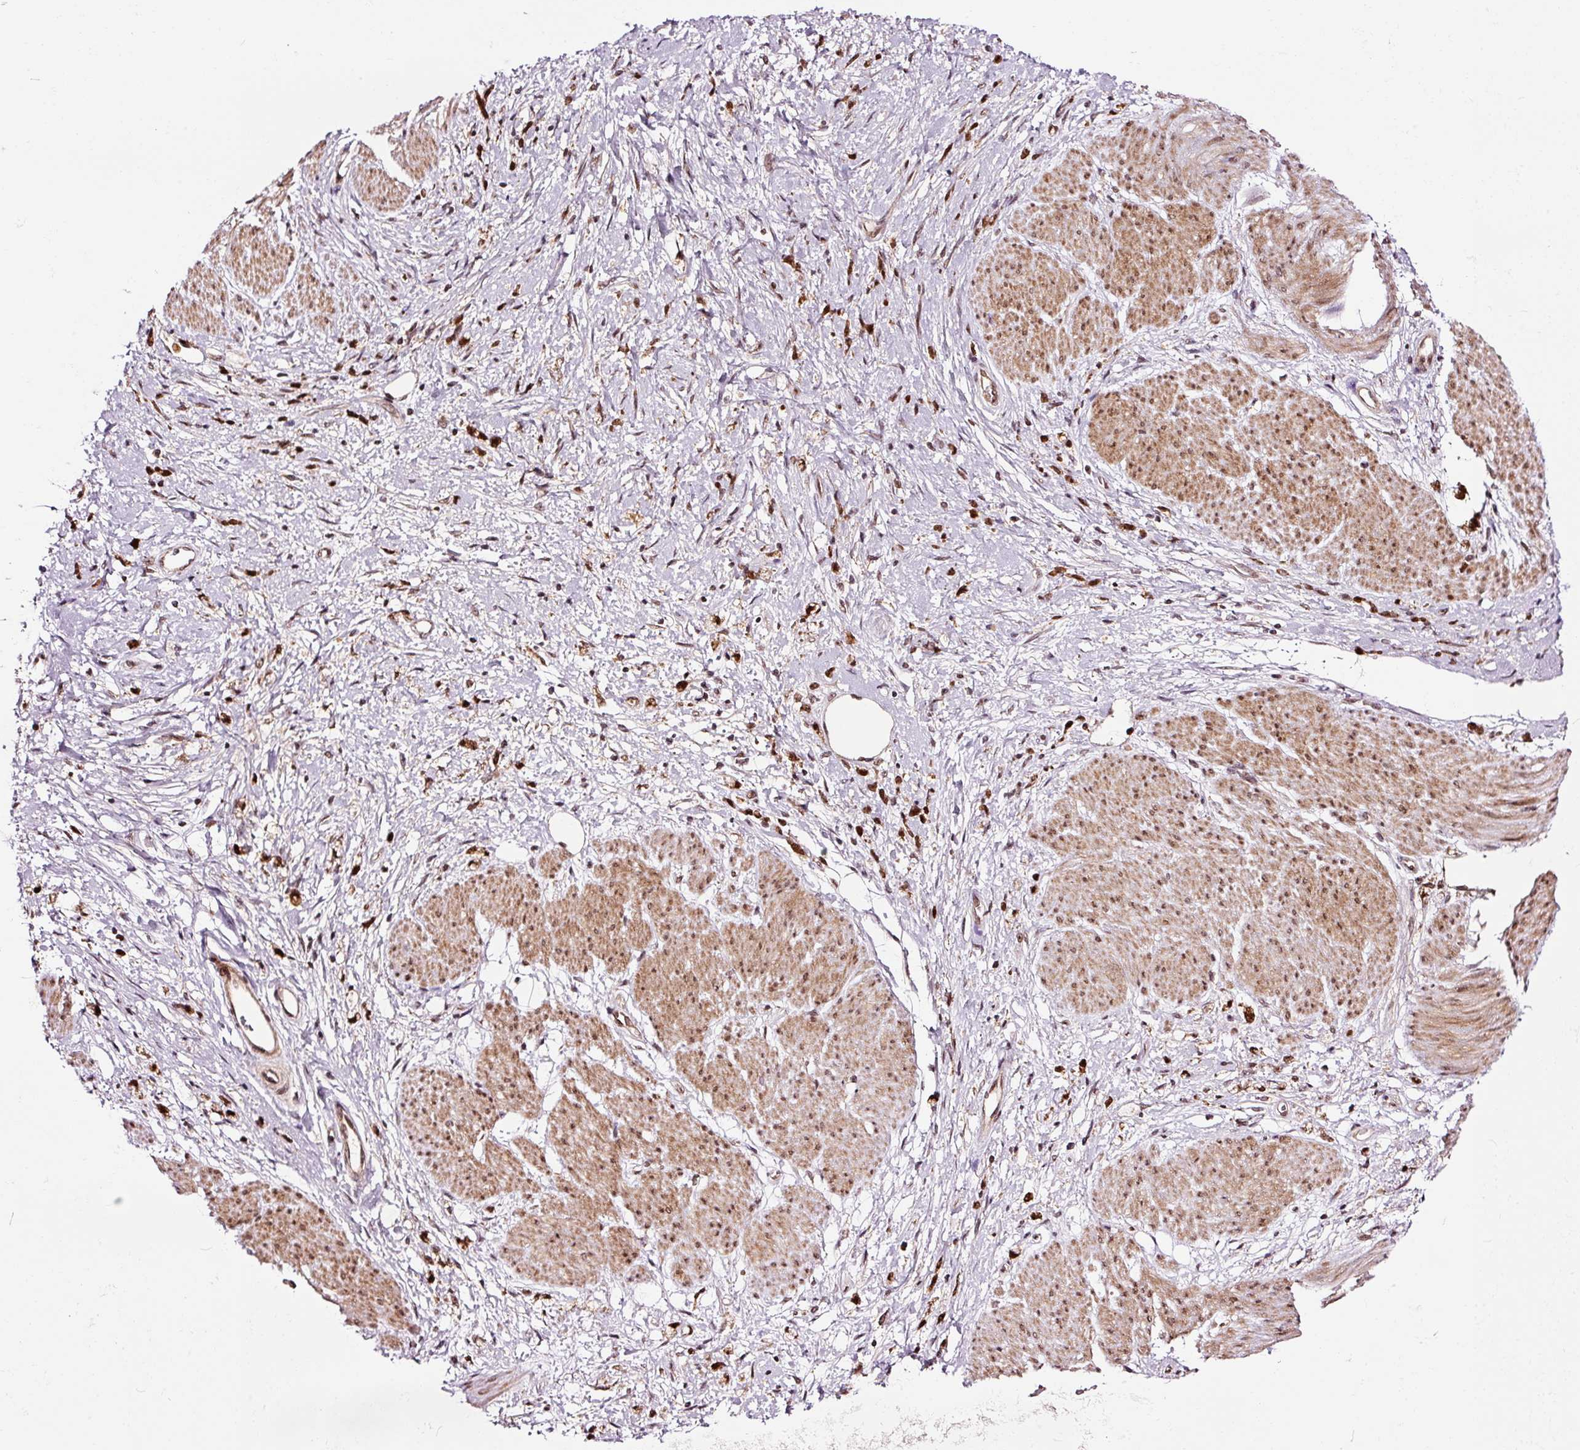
{"staining": {"intensity": "strong", "quantity": ">75%", "location": "nuclear"}, "tissue": "stomach cancer", "cell_type": "Tumor cells", "image_type": "cancer", "snomed": [{"axis": "morphology", "description": "Adenocarcinoma, NOS"}, {"axis": "topography", "description": "Stomach"}], "caption": "An image of stomach cancer (adenocarcinoma) stained for a protein exhibits strong nuclear brown staining in tumor cells.", "gene": "RFC4", "patient": {"sex": "female", "age": 60}}